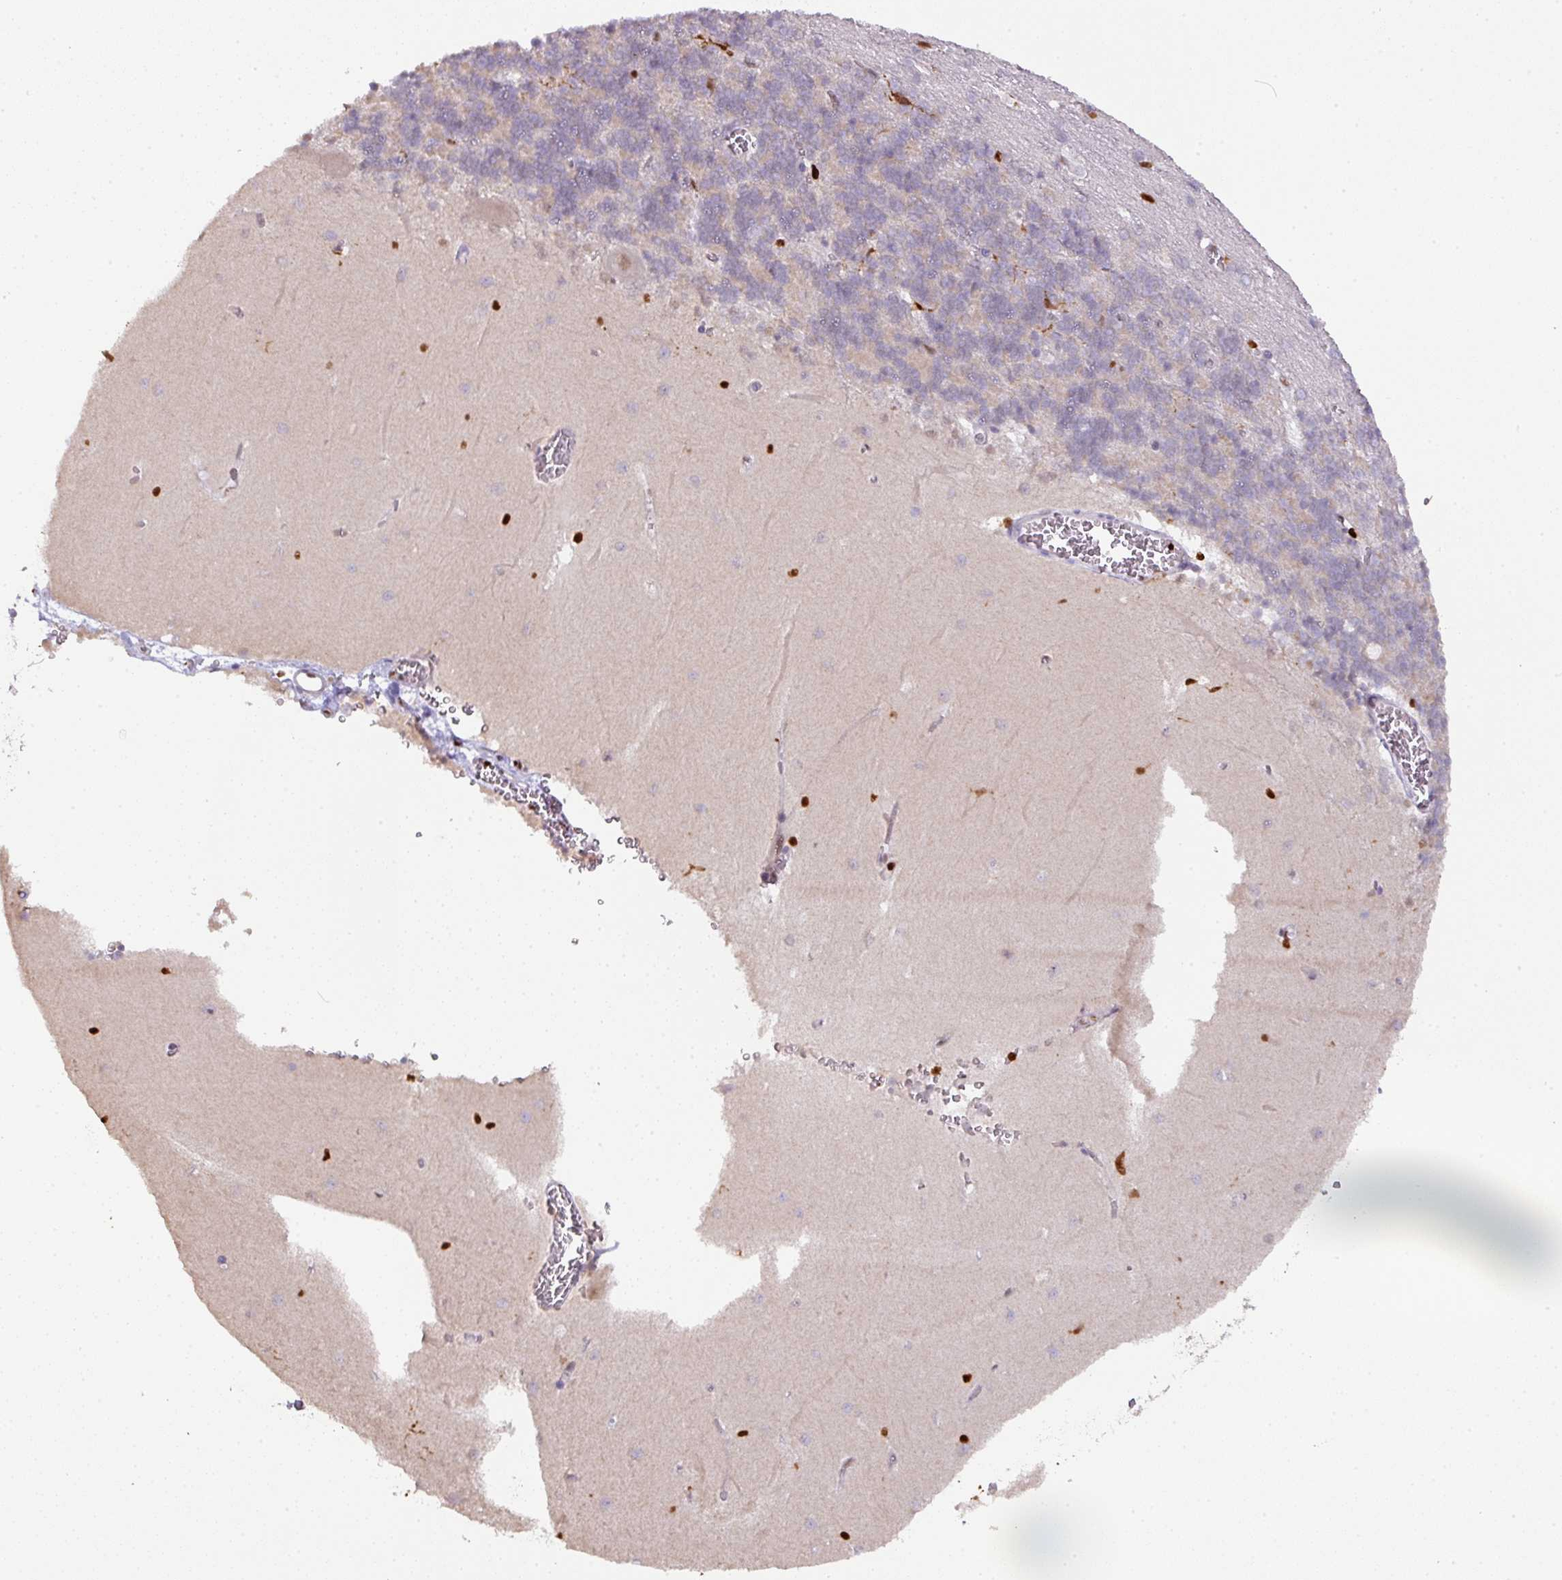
{"staining": {"intensity": "weak", "quantity": "25%-75%", "location": "cytoplasmic/membranous,nuclear"}, "tissue": "cerebellum", "cell_type": "Cells in granular layer", "image_type": "normal", "snomed": [{"axis": "morphology", "description": "Normal tissue, NOS"}, {"axis": "topography", "description": "Cerebellum"}], "caption": "Normal cerebellum was stained to show a protein in brown. There is low levels of weak cytoplasmic/membranous,nuclear staining in approximately 25%-75% of cells in granular layer.", "gene": "SAMHD1", "patient": {"sex": "male", "age": 37}}